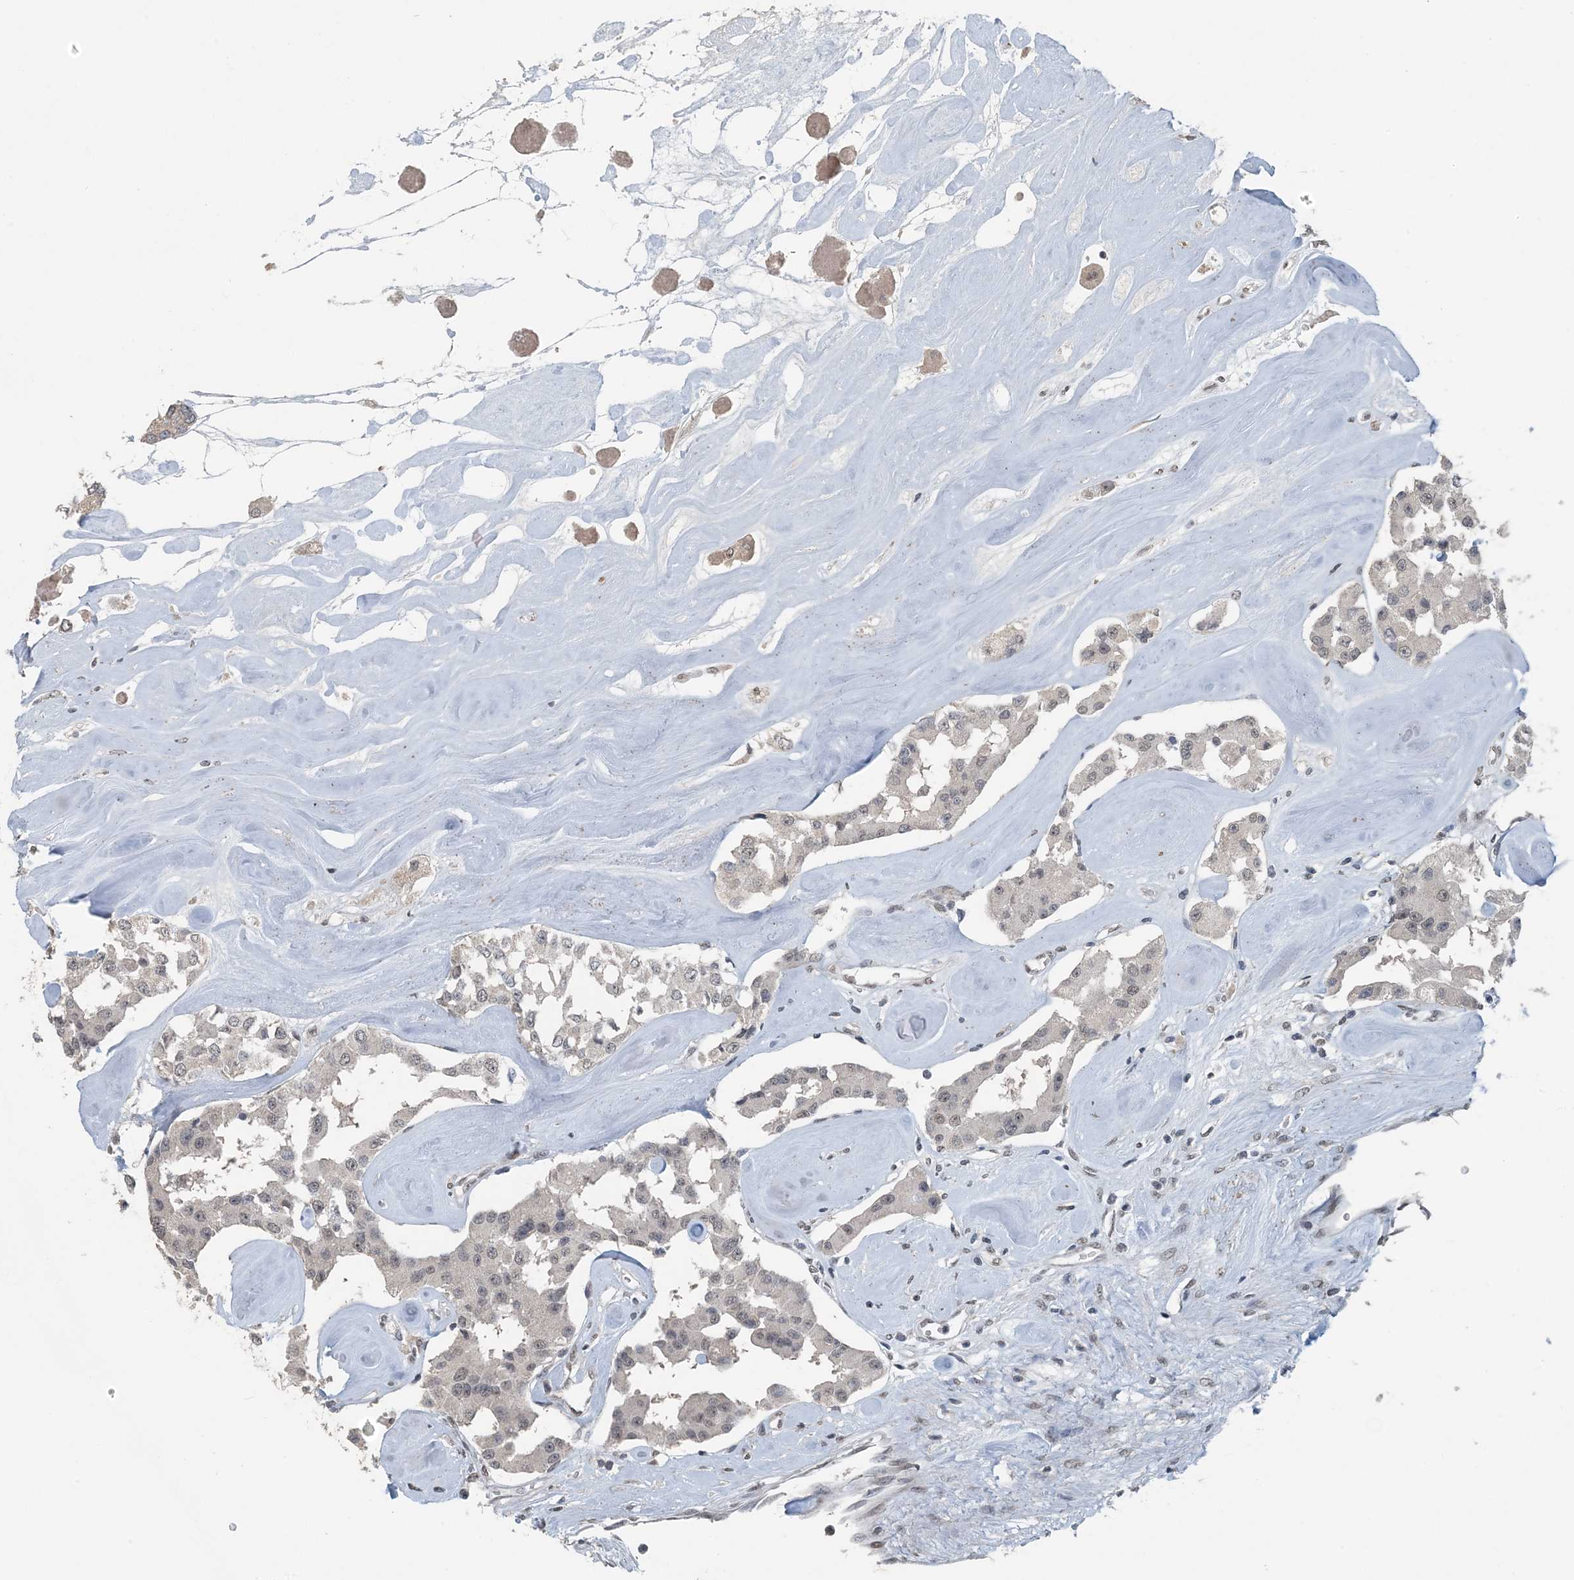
{"staining": {"intensity": "negative", "quantity": "none", "location": "none"}, "tissue": "carcinoid", "cell_type": "Tumor cells", "image_type": "cancer", "snomed": [{"axis": "morphology", "description": "Carcinoid, malignant, NOS"}, {"axis": "topography", "description": "Pancreas"}], "caption": "An immunohistochemistry (IHC) micrograph of carcinoid is shown. There is no staining in tumor cells of carcinoid.", "gene": "MBD2", "patient": {"sex": "male", "age": 41}}